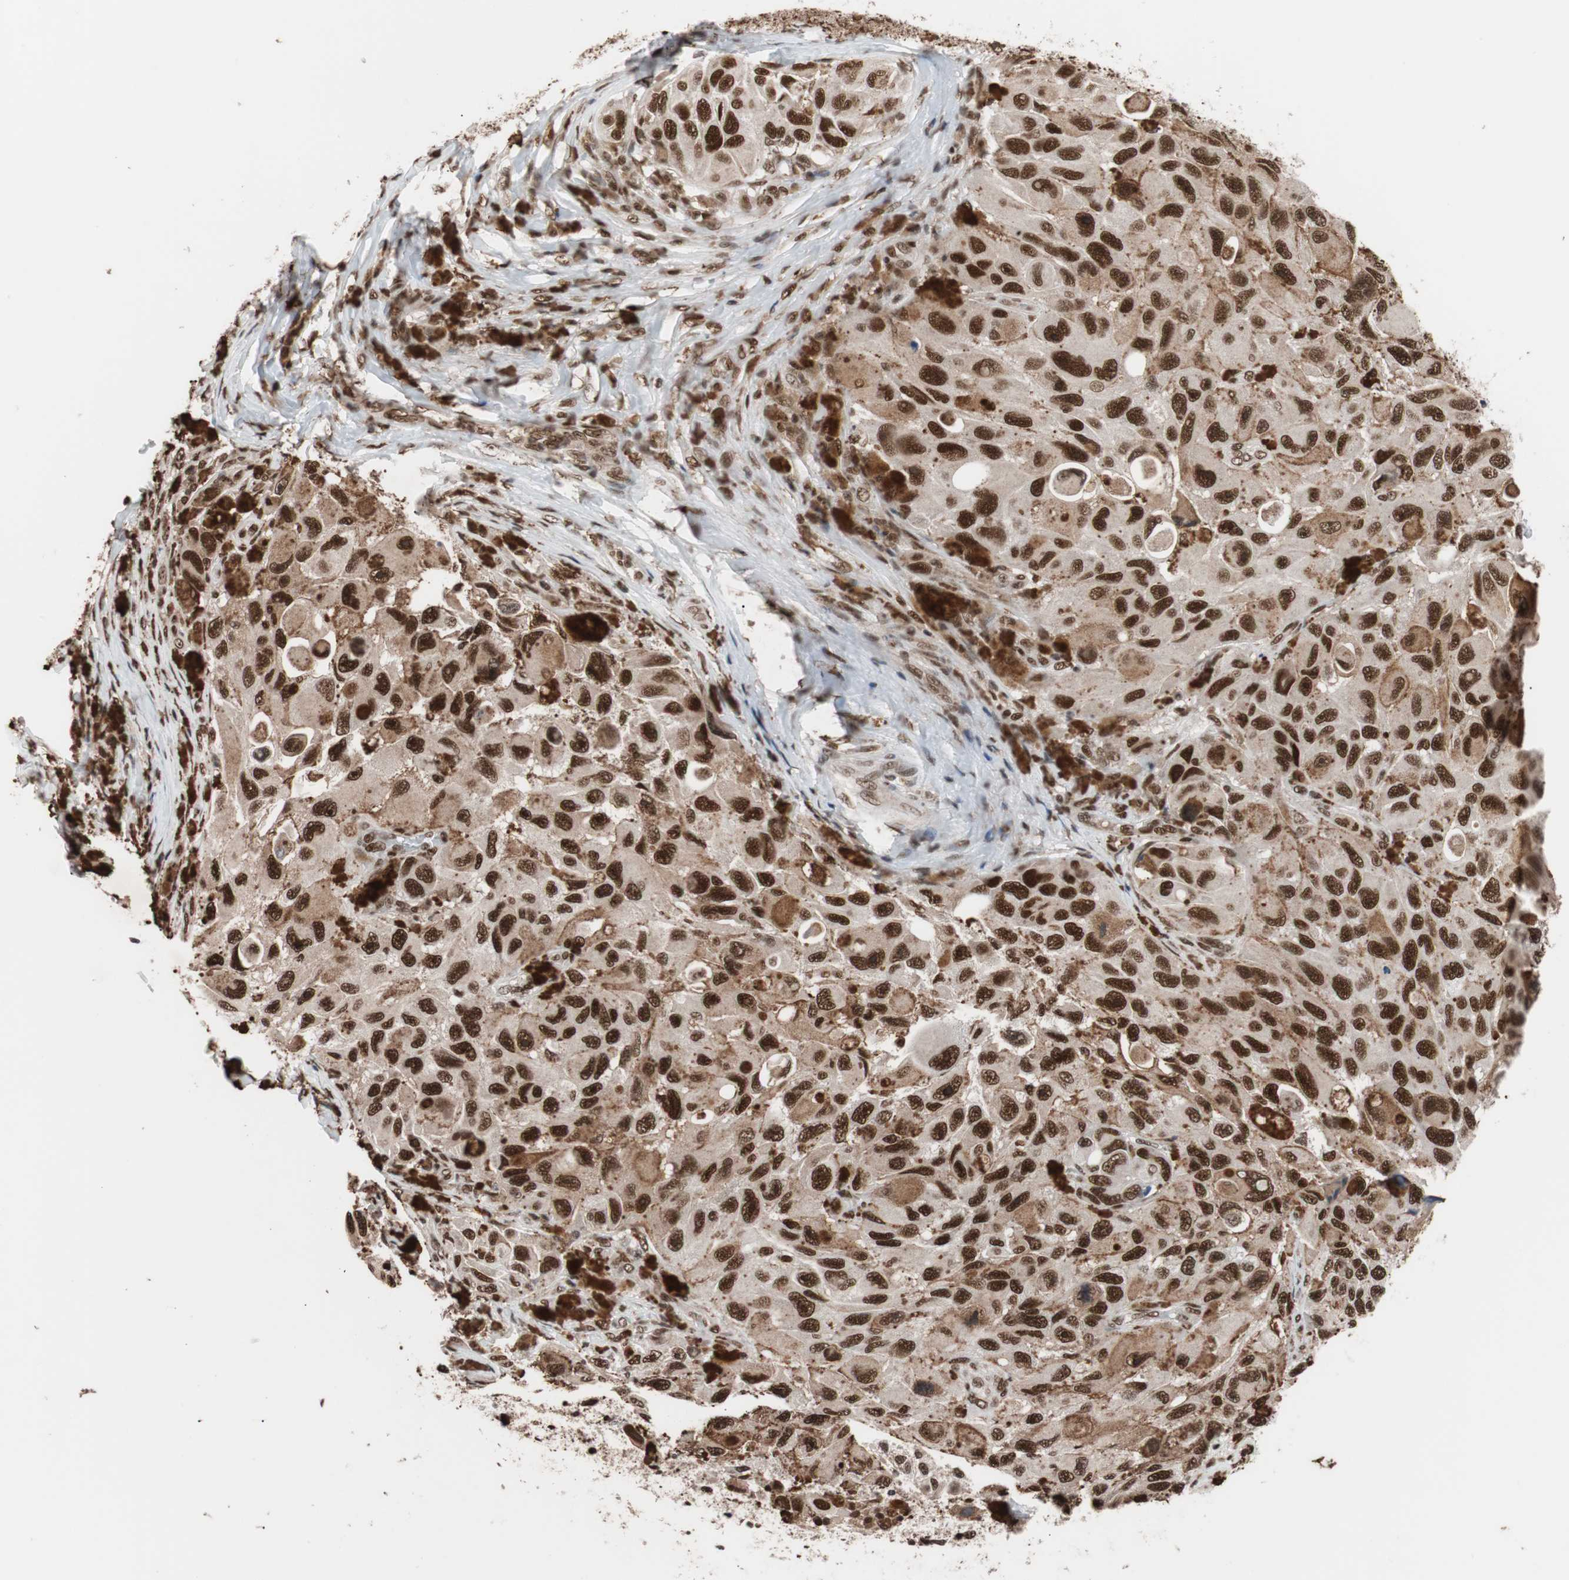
{"staining": {"intensity": "strong", "quantity": ">75%", "location": "nuclear"}, "tissue": "melanoma", "cell_type": "Tumor cells", "image_type": "cancer", "snomed": [{"axis": "morphology", "description": "Malignant melanoma, NOS"}, {"axis": "topography", "description": "Skin"}], "caption": "High-power microscopy captured an immunohistochemistry (IHC) histopathology image of malignant melanoma, revealing strong nuclear positivity in approximately >75% of tumor cells. (IHC, brightfield microscopy, high magnification).", "gene": "CHAMP1", "patient": {"sex": "female", "age": 73}}